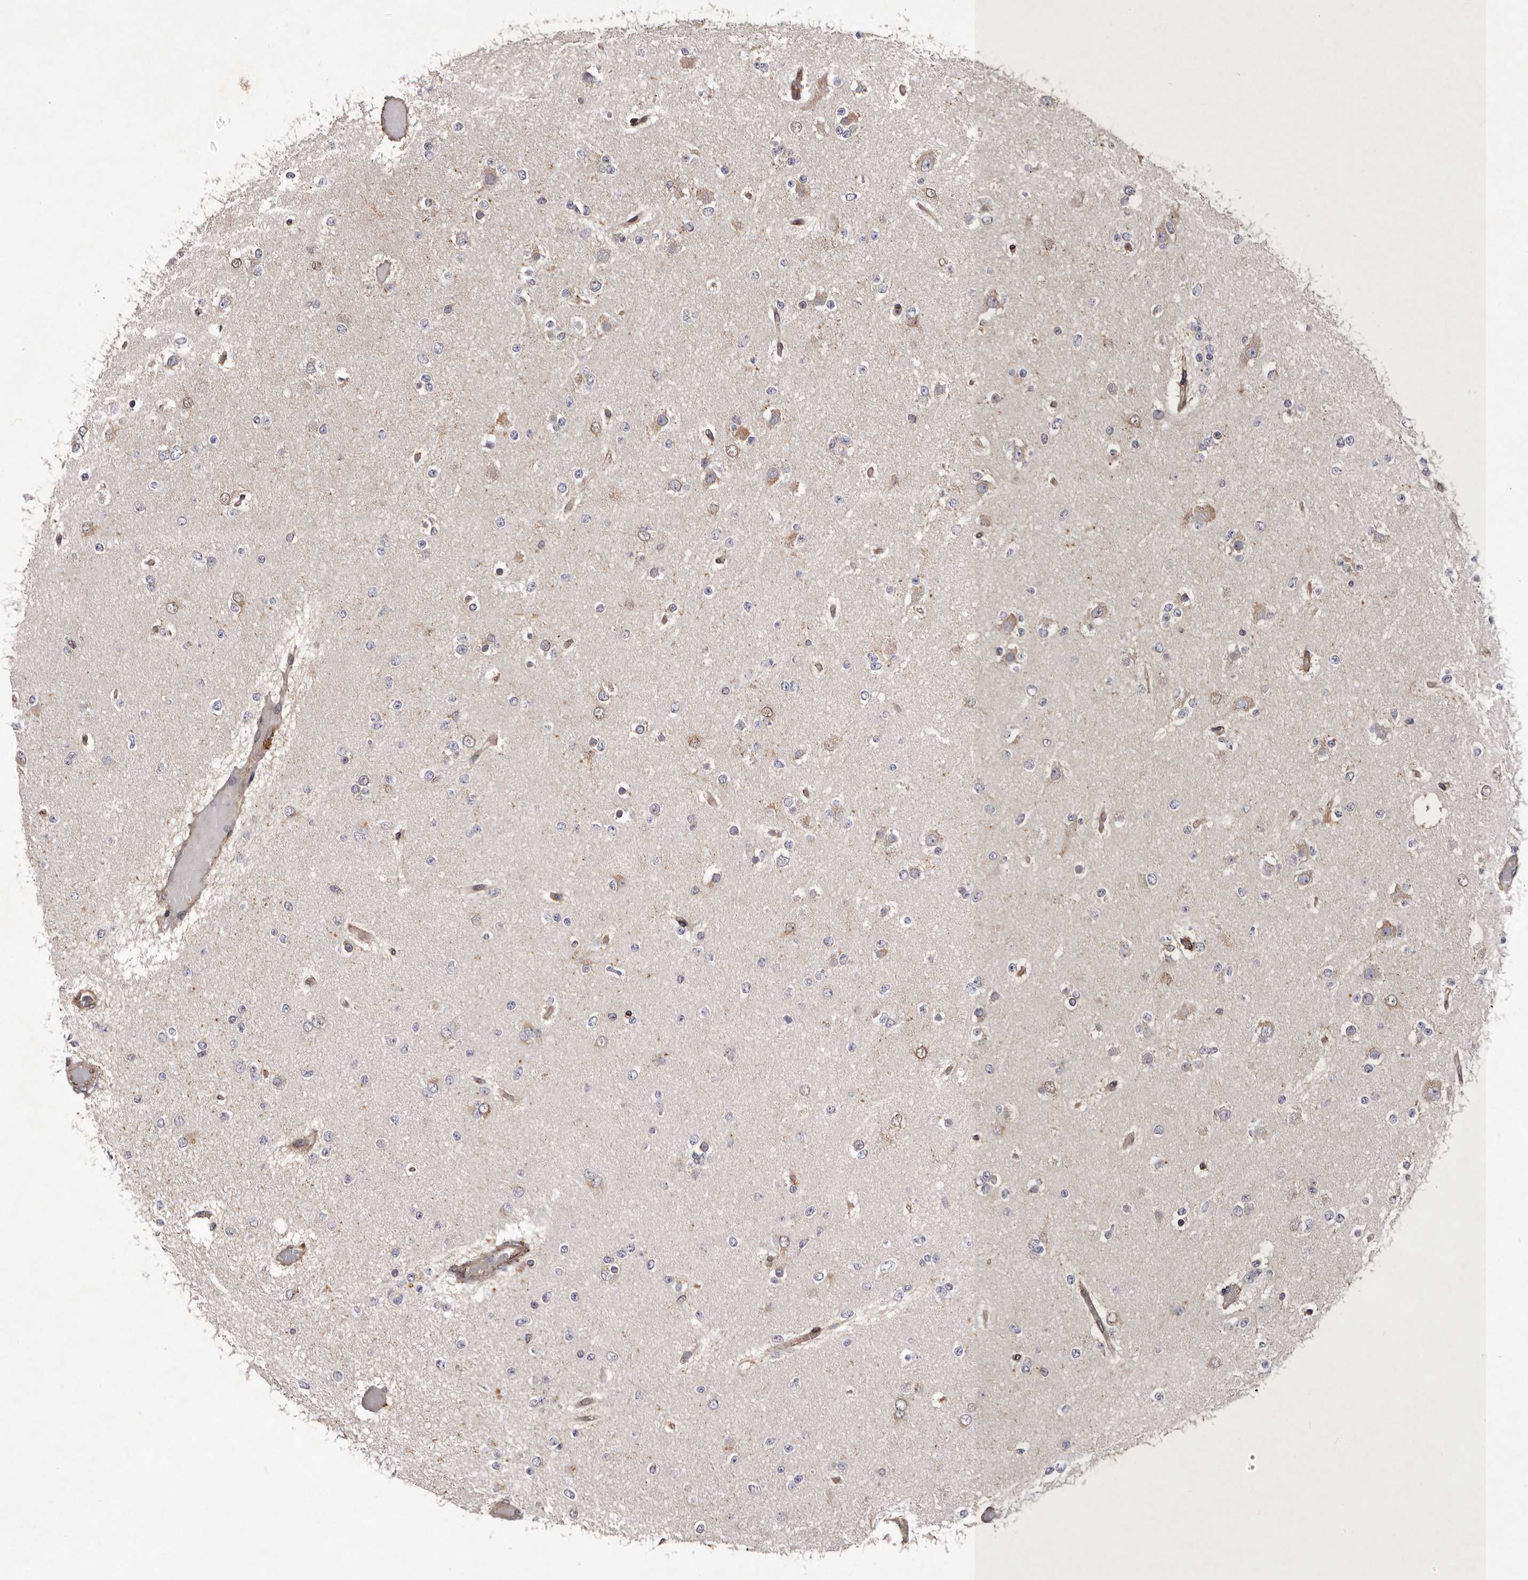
{"staining": {"intensity": "weak", "quantity": "<25%", "location": "cytoplasmic/membranous"}, "tissue": "glioma", "cell_type": "Tumor cells", "image_type": "cancer", "snomed": [{"axis": "morphology", "description": "Glioma, malignant, Low grade"}, {"axis": "topography", "description": "Brain"}], "caption": "This is an immunohistochemistry (IHC) photomicrograph of malignant glioma (low-grade). There is no positivity in tumor cells.", "gene": "GADD45B", "patient": {"sex": "female", "age": 22}}